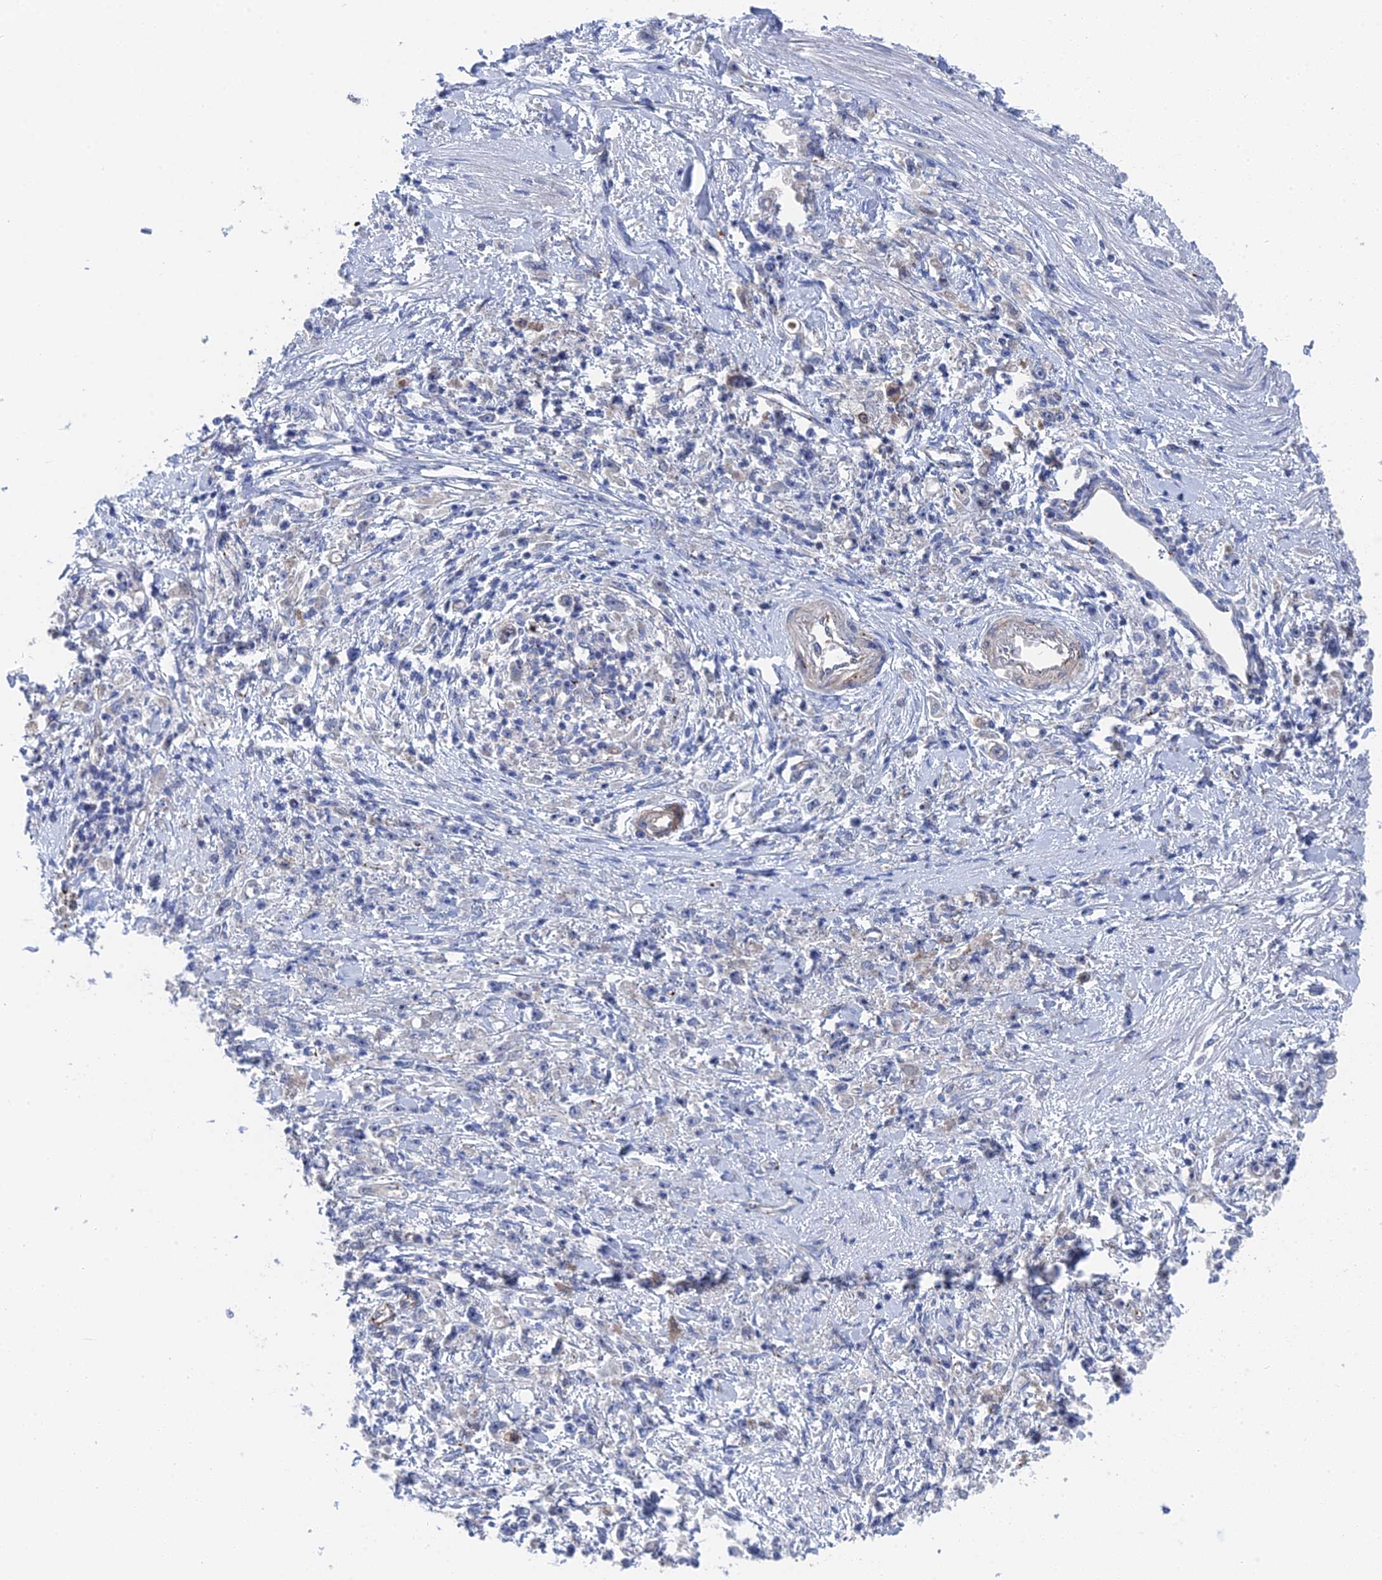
{"staining": {"intensity": "negative", "quantity": "none", "location": "none"}, "tissue": "stomach cancer", "cell_type": "Tumor cells", "image_type": "cancer", "snomed": [{"axis": "morphology", "description": "Adenocarcinoma, NOS"}, {"axis": "topography", "description": "Stomach"}], "caption": "The immunohistochemistry (IHC) histopathology image has no significant staining in tumor cells of adenocarcinoma (stomach) tissue.", "gene": "MTHFSD", "patient": {"sex": "female", "age": 59}}